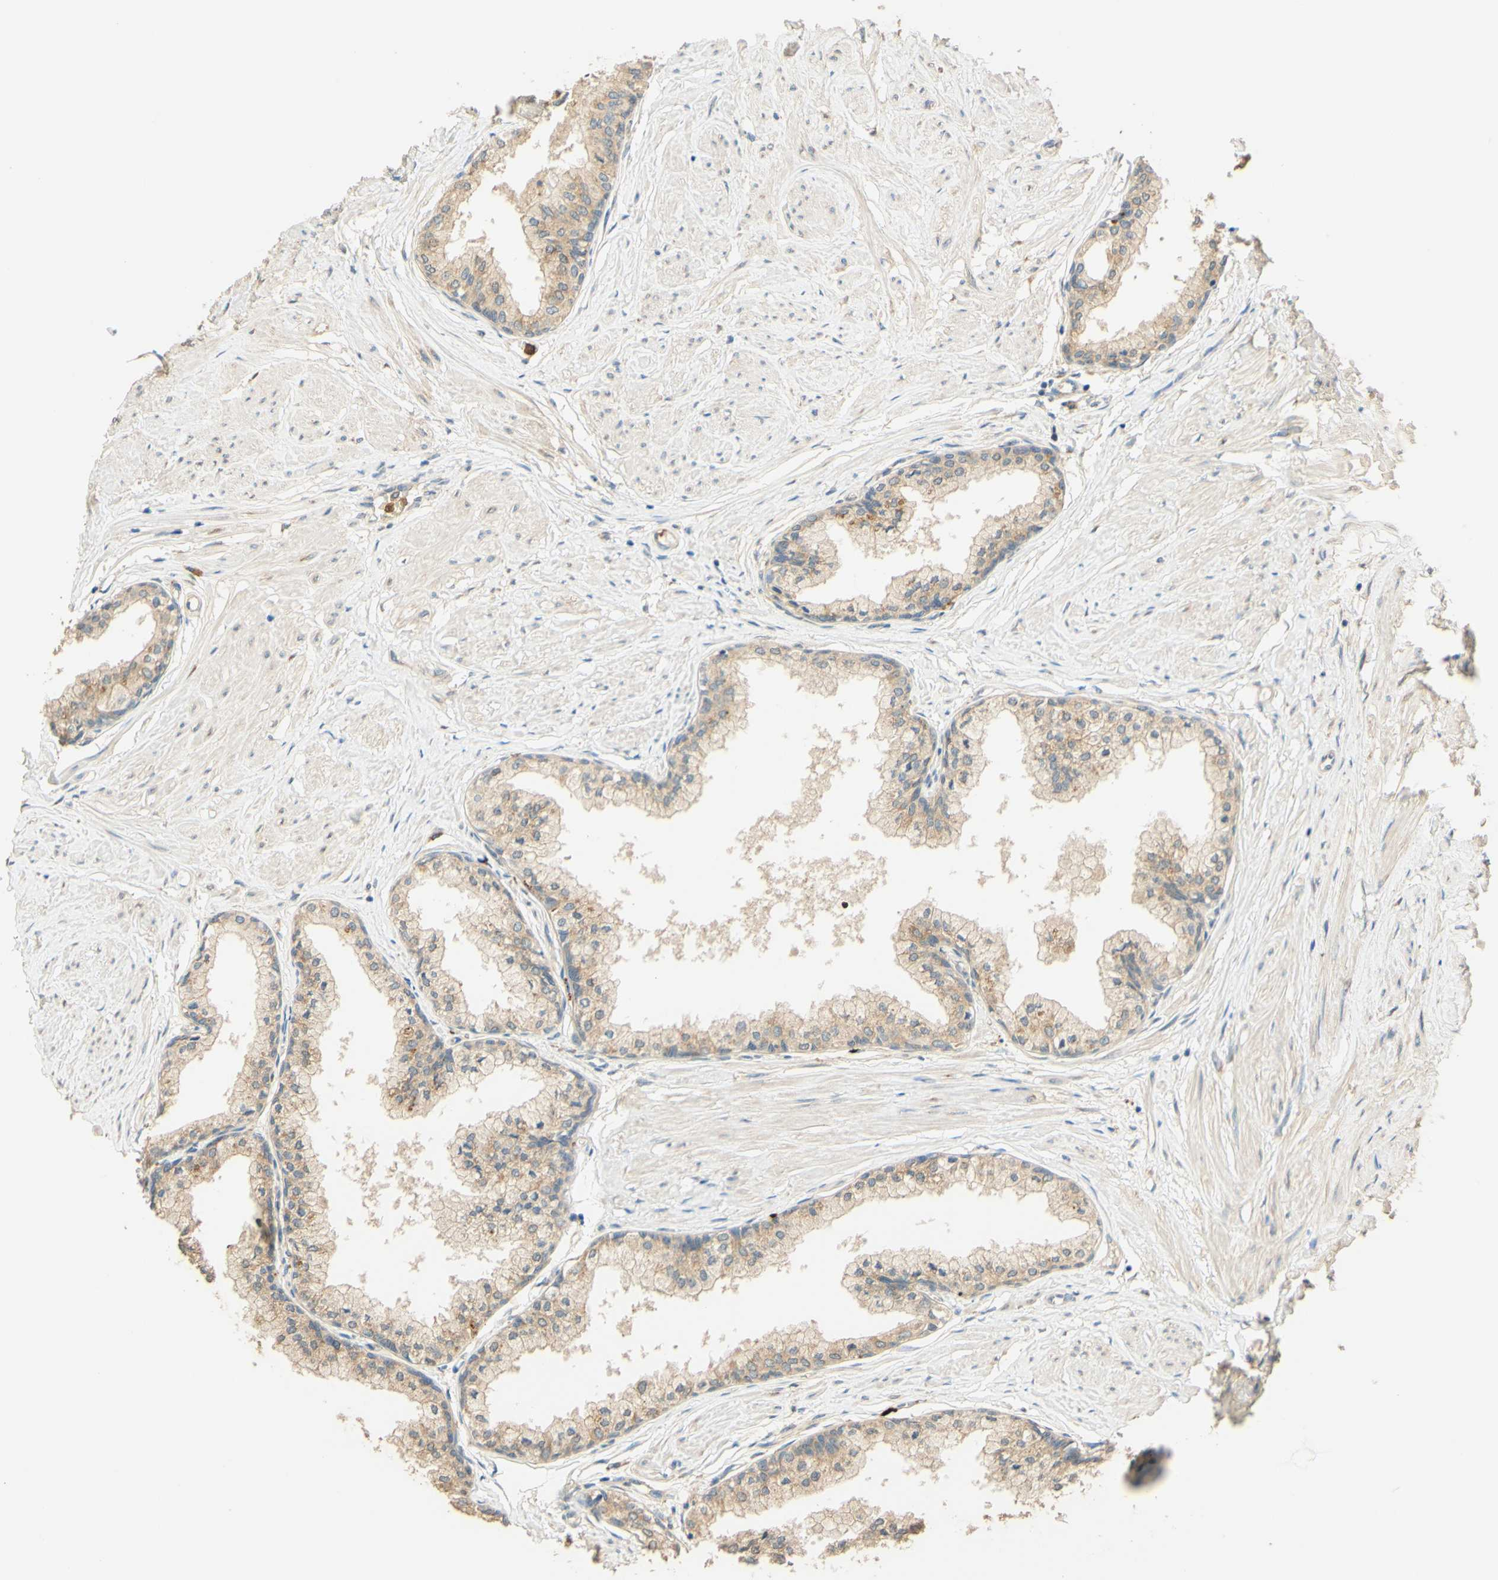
{"staining": {"intensity": "moderate", "quantity": ">75%", "location": "cytoplasmic/membranous"}, "tissue": "prostate", "cell_type": "Glandular cells", "image_type": "normal", "snomed": [{"axis": "morphology", "description": "Normal tissue, NOS"}, {"axis": "topography", "description": "Prostate"}, {"axis": "topography", "description": "Seminal veicle"}], "caption": "The image demonstrates immunohistochemical staining of normal prostate. There is moderate cytoplasmic/membranous positivity is present in approximately >75% of glandular cells. The staining was performed using DAB, with brown indicating positive protein expression. Nuclei are stained blue with hematoxylin.", "gene": "ENTREP2", "patient": {"sex": "male", "age": 60}}